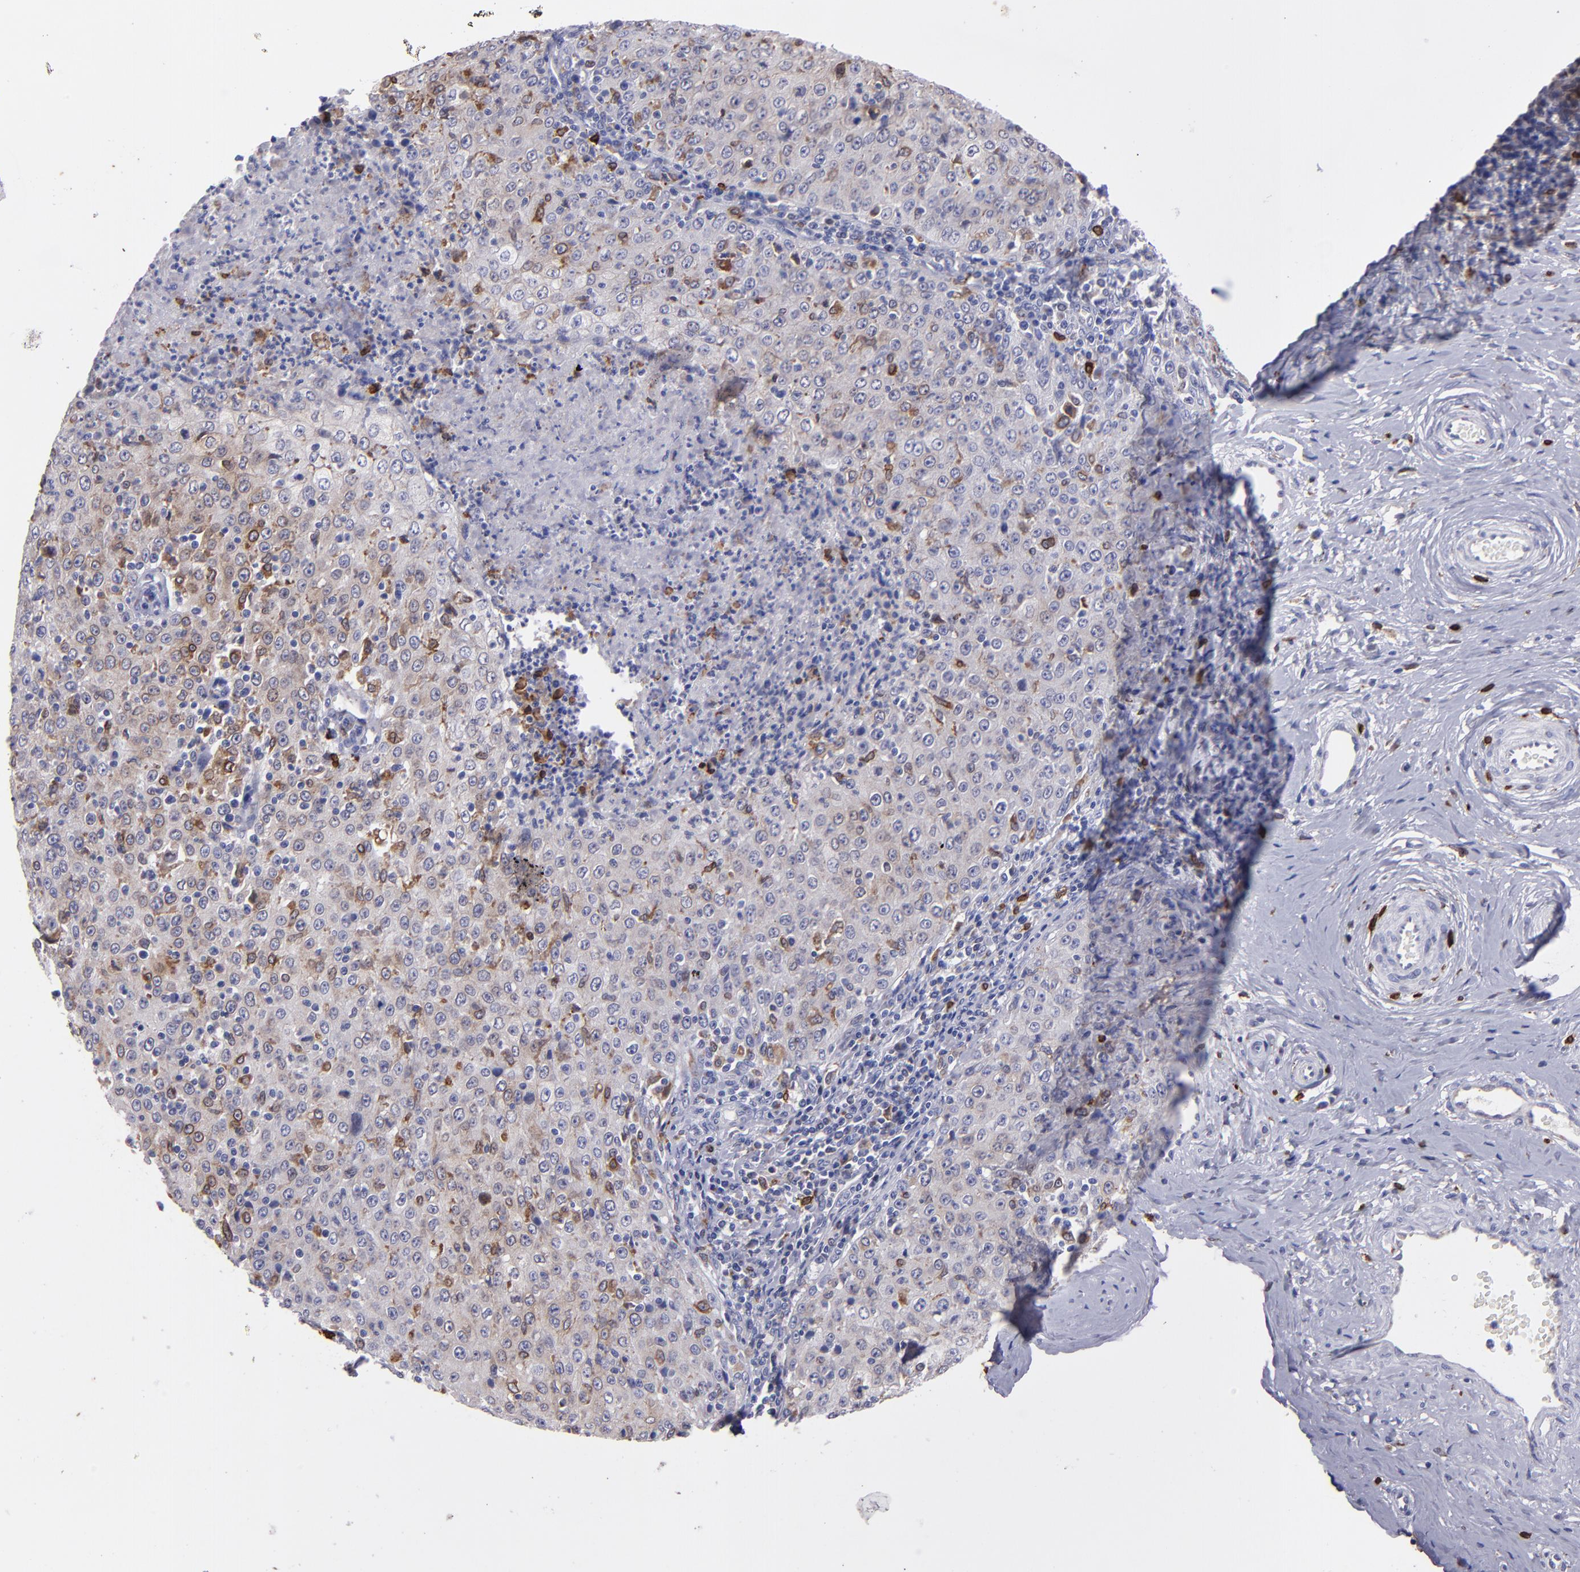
{"staining": {"intensity": "moderate", "quantity": "25%-75%", "location": "cytoplasmic/membranous"}, "tissue": "cervical cancer", "cell_type": "Tumor cells", "image_type": "cancer", "snomed": [{"axis": "morphology", "description": "Squamous cell carcinoma, NOS"}, {"axis": "topography", "description": "Cervix"}], "caption": "Approximately 25%-75% of tumor cells in human cervical cancer (squamous cell carcinoma) show moderate cytoplasmic/membranous protein staining as visualized by brown immunohistochemical staining.", "gene": "PTGS1", "patient": {"sex": "female", "age": 27}}